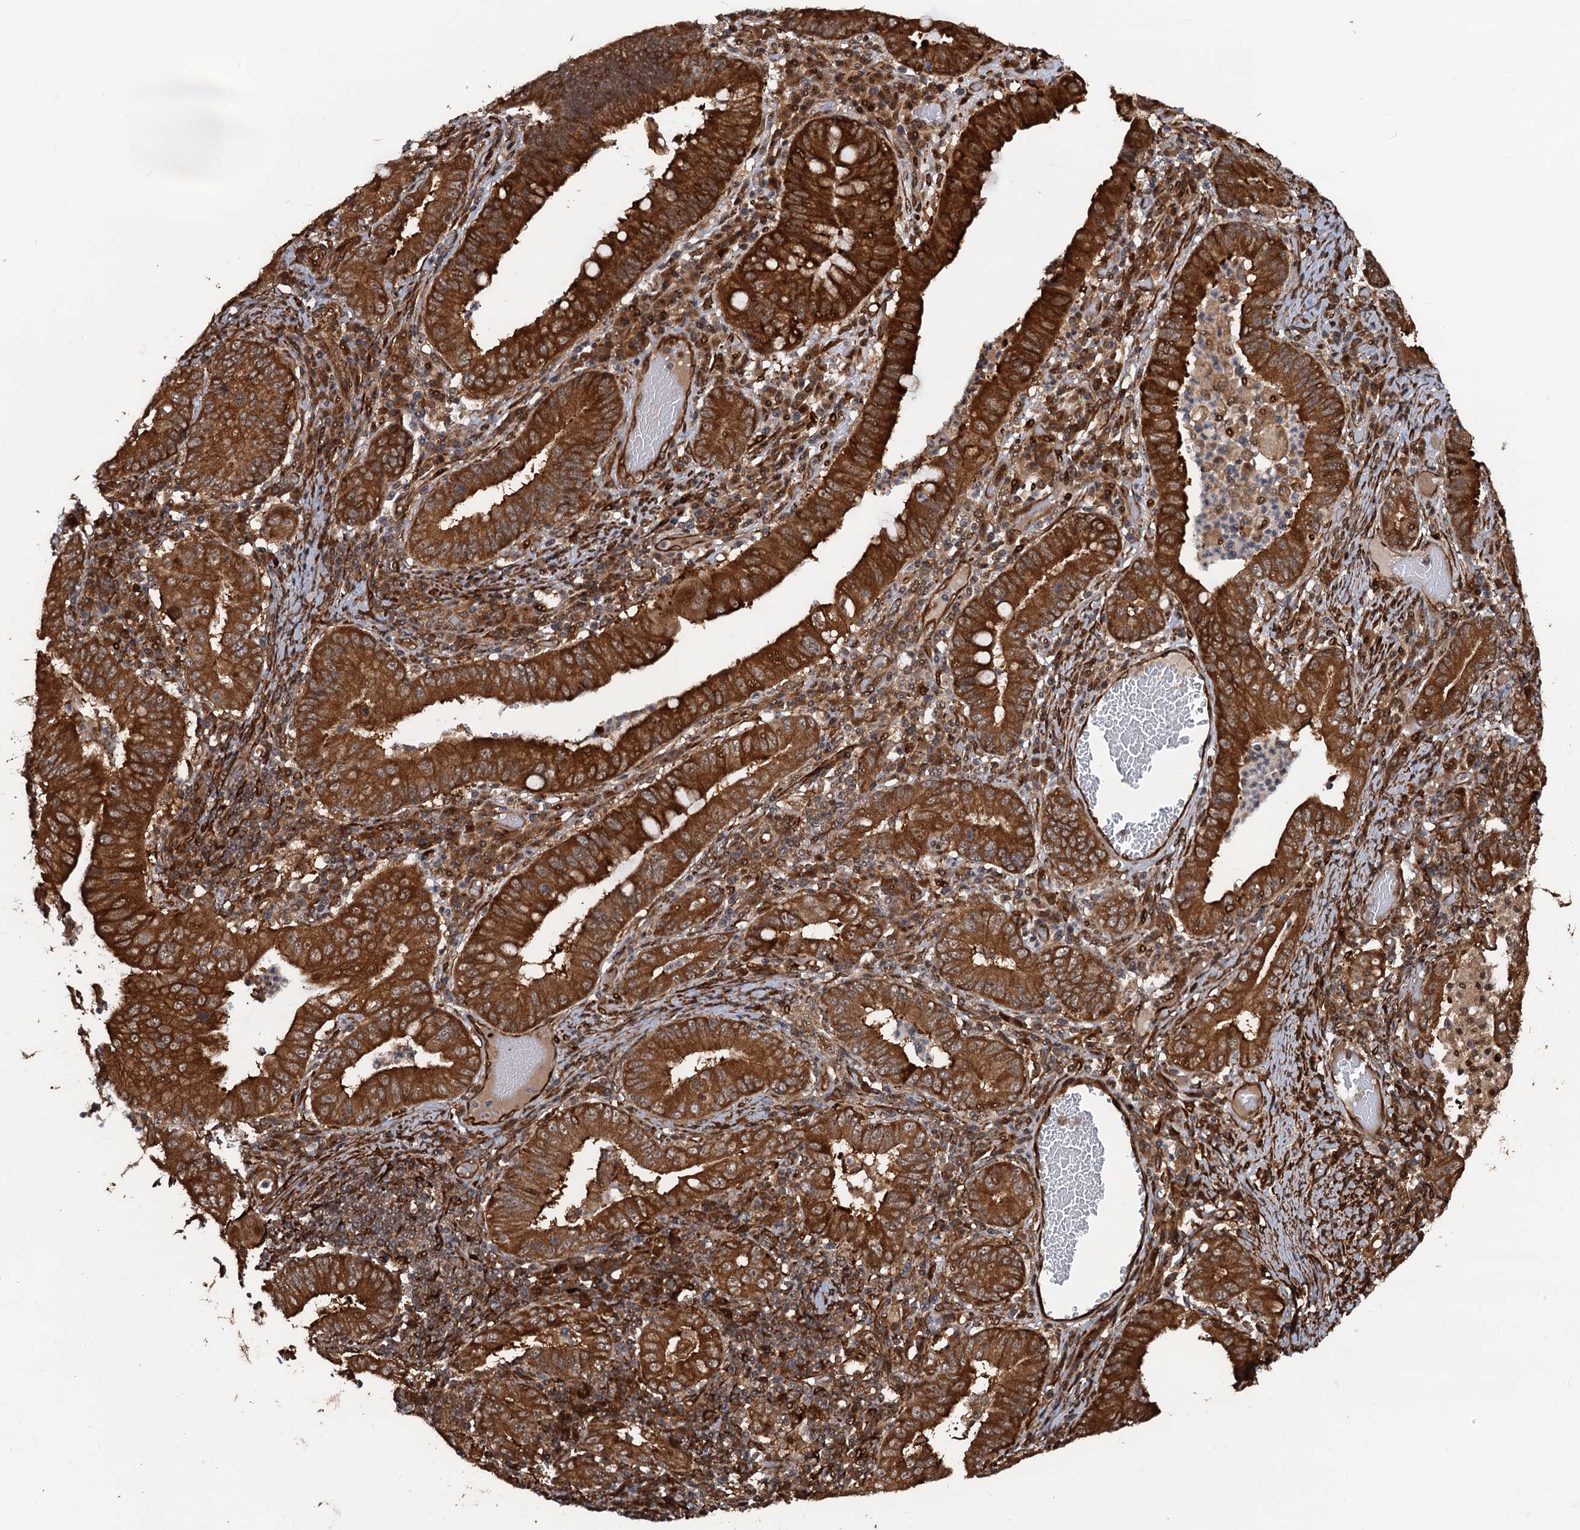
{"staining": {"intensity": "strong", "quantity": ">75%", "location": "cytoplasmic/membranous"}, "tissue": "stomach cancer", "cell_type": "Tumor cells", "image_type": "cancer", "snomed": [{"axis": "morphology", "description": "Normal tissue, NOS"}, {"axis": "morphology", "description": "Adenocarcinoma, NOS"}, {"axis": "topography", "description": "Esophagus"}, {"axis": "topography", "description": "Stomach, upper"}, {"axis": "topography", "description": "Peripheral nerve tissue"}], "caption": "DAB (3,3'-diaminobenzidine) immunohistochemical staining of stomach cancer reveals strong cytoplasmic/membranous protein positivity in about >75% of tumor cells. Immunohistochemistry (ihc) stains the protein in brown and the nuclei are stained blue.", "gene": "SNRNP25", "patient": {"sex": "male", "age": 62}}